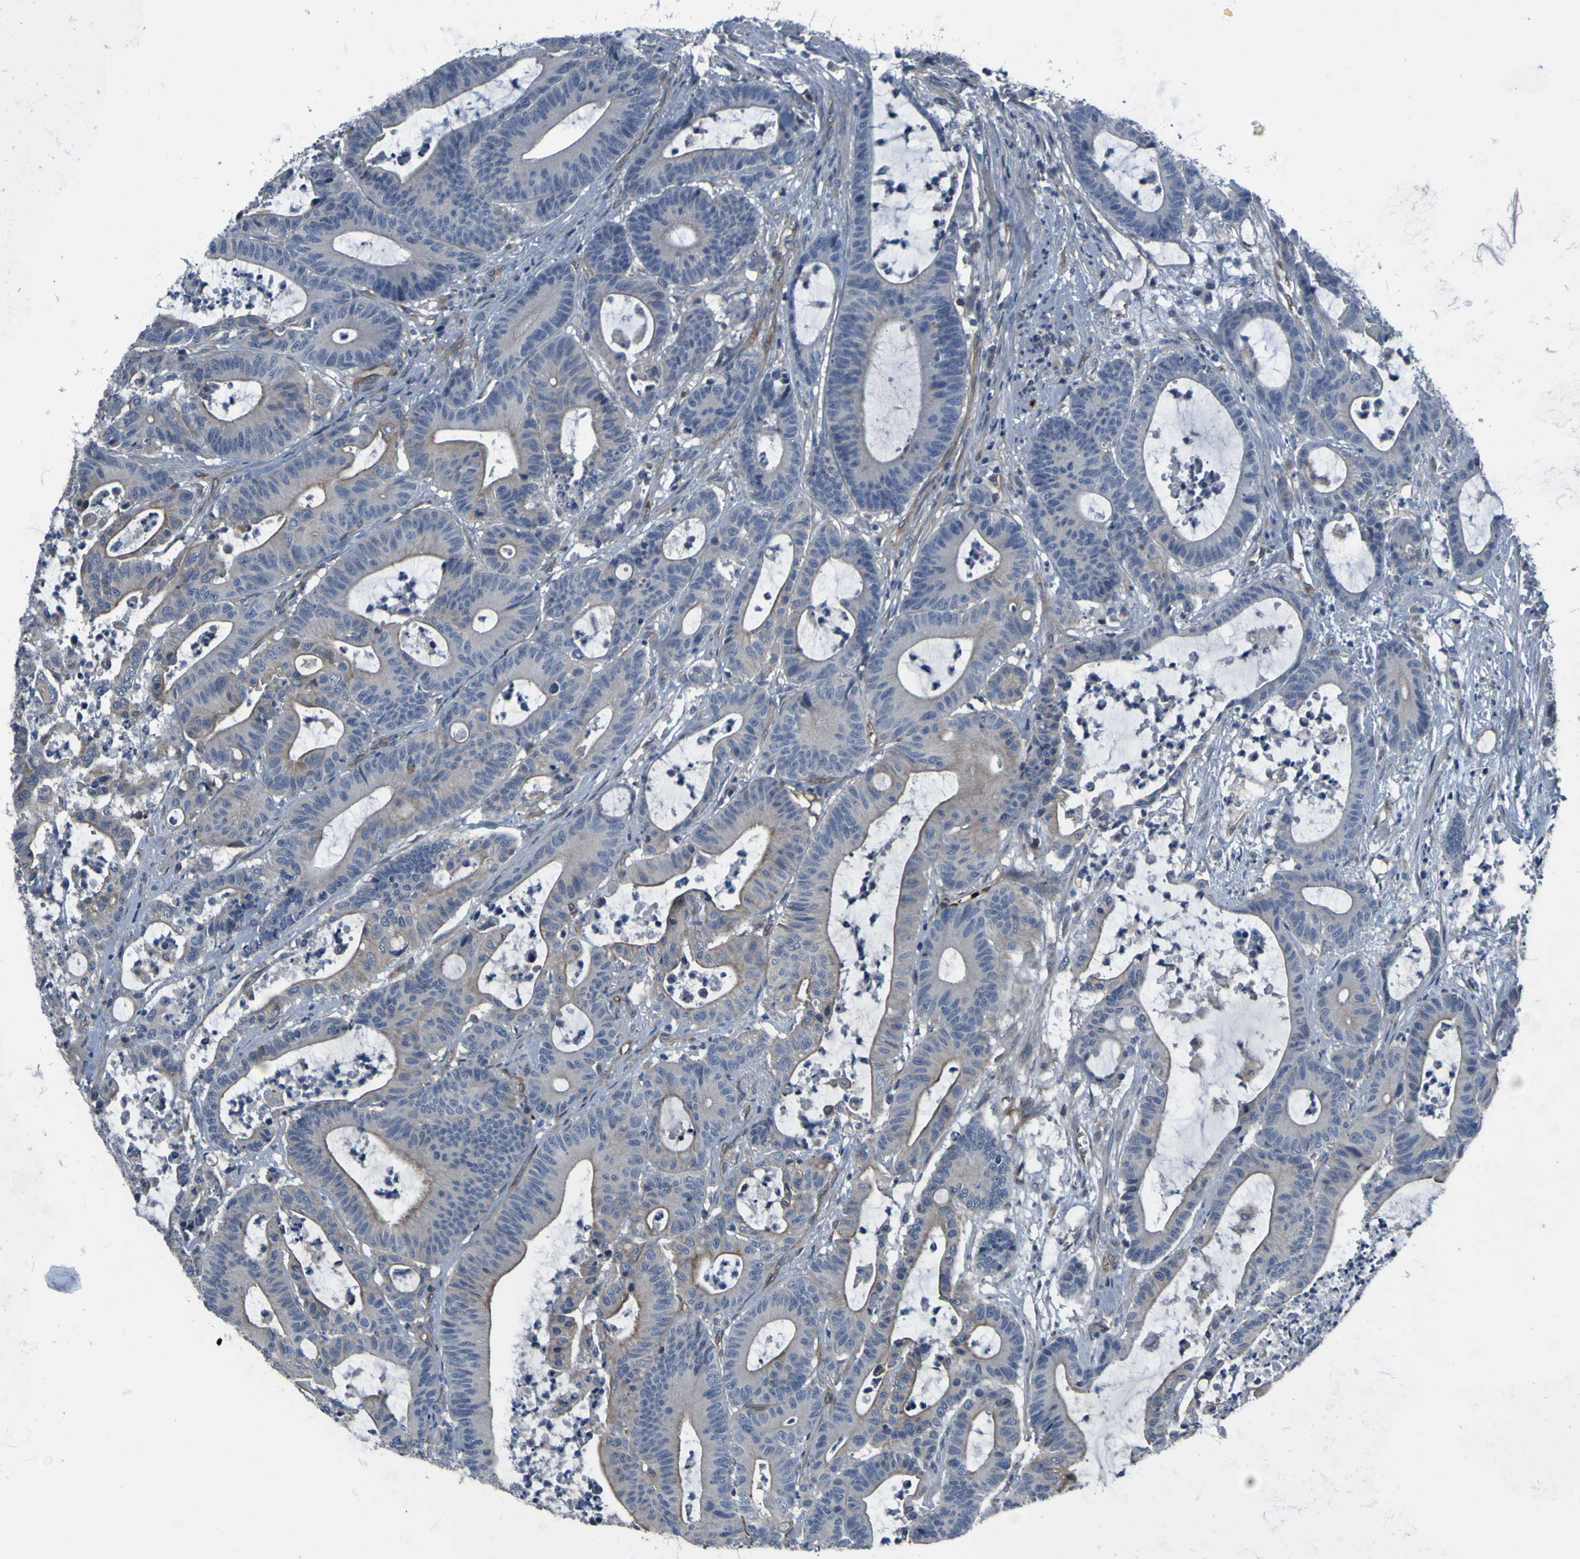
{"staining": {"intensity": "weak", "quantity": "<25%", "location": "cytoplasmic/membranous"}, "tissue": "colorectal cancer", "cell_type": "Tumor cells", "image_type": "cancer", "snomed": [{"axis": "morphology", "description": "Adenocarcinoma, NOS"}, {"axis": "topography", "description": "Colon"}], "caption": "This micrograph is of colorectal adenocarcinoma stained with immunohistochemistry to label a protein in brown with the nuclei are counter-stained blue. There is no staining in tumor cells.", "gene": "GRAMD1A", "patient": {"sex": "female", "age": 84}}